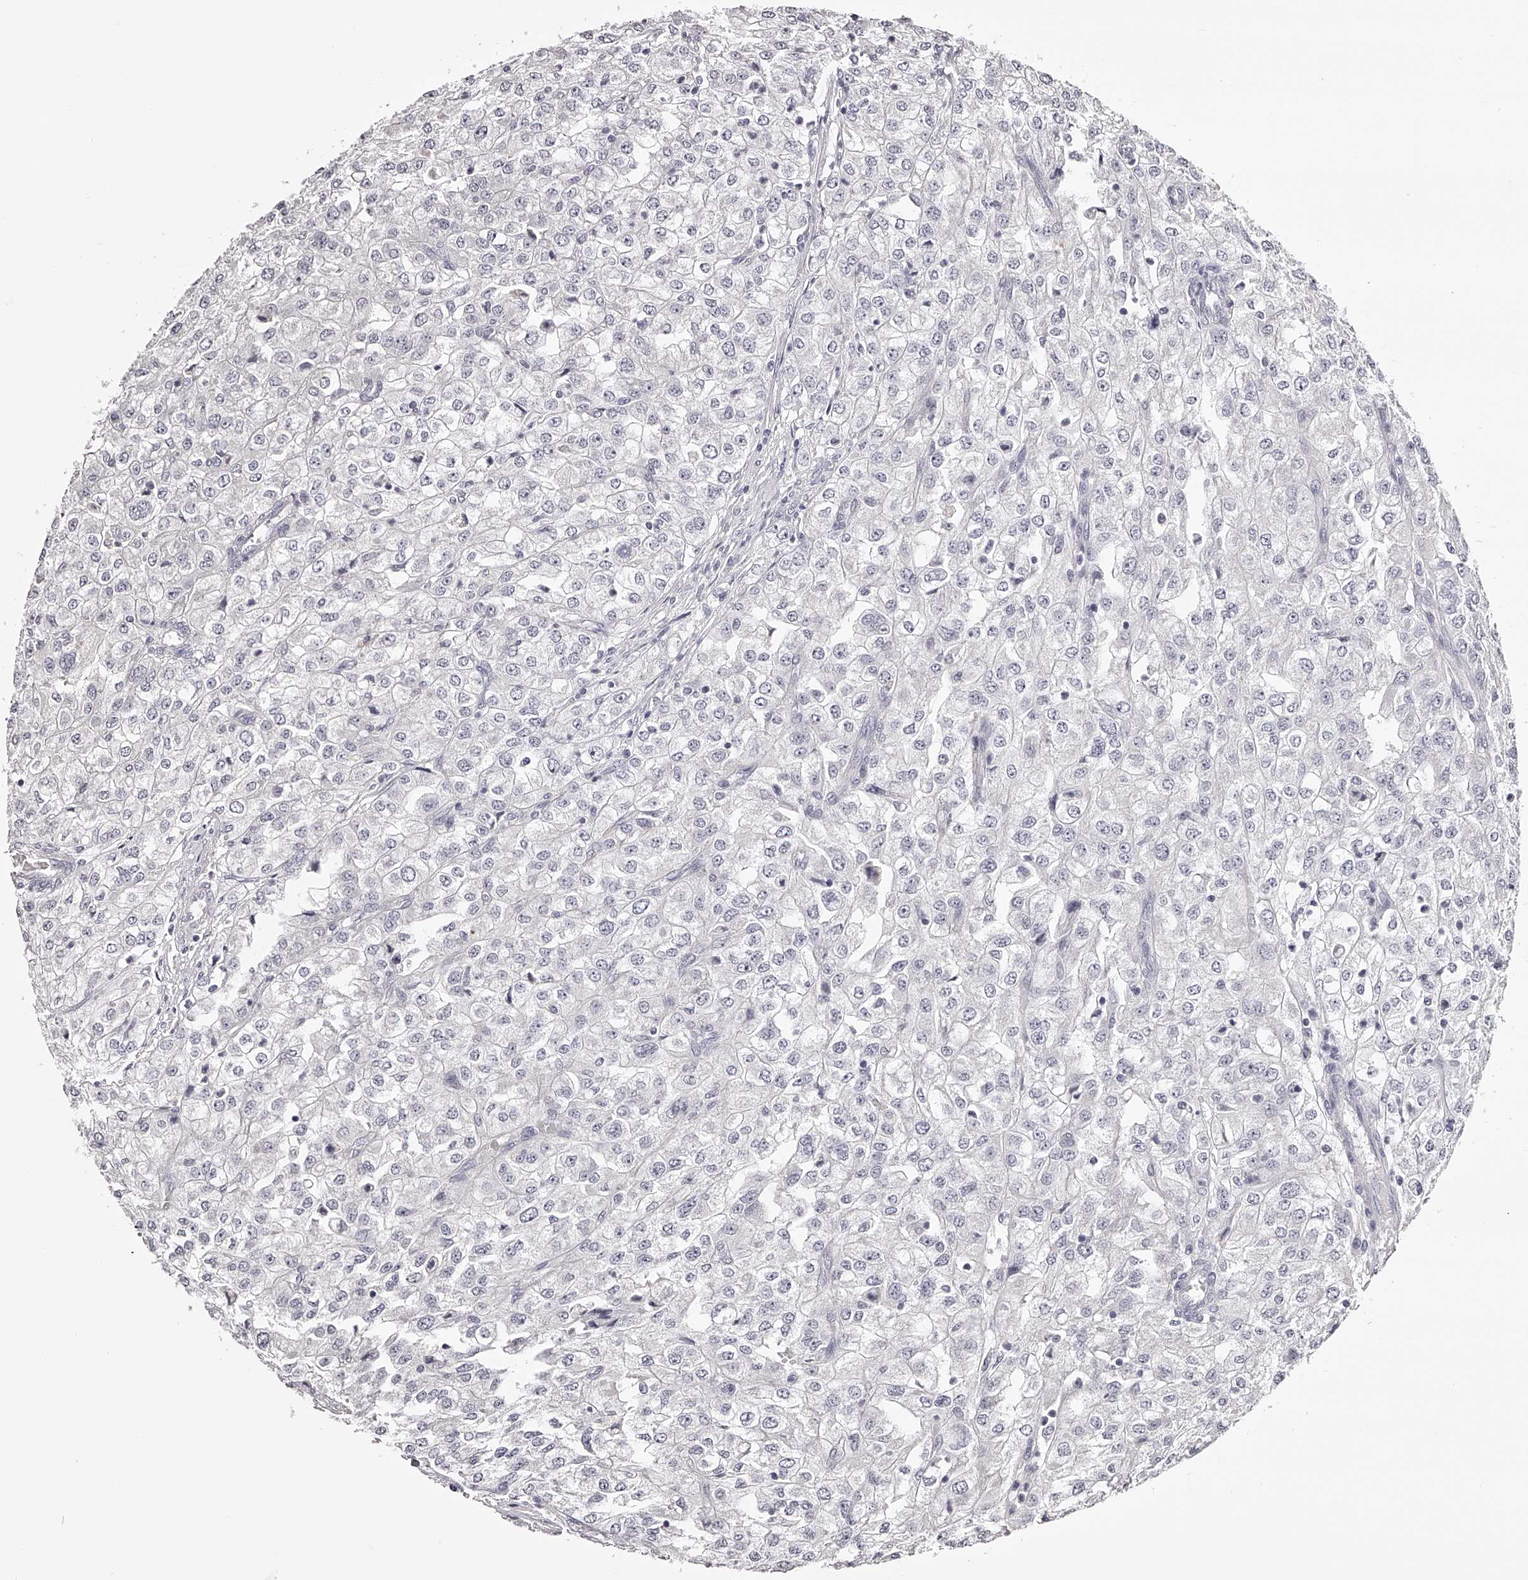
{"staining": {"intensity": "negative", "quantity": "none", "location": "none"}, "tissue": "renal cancer", "cell_type": "Tumor cells", "image_type": "cancer", "snomed": [{"axis": "morphology", "description": "Adenocarcinoma, NOS"}, {"axis": "topography", "description": "Kidney"}], "caption": "Renal cancer (adenocarcinoma) stained for a protein using immunohistochemistry (IHC) exhibits no positivity tumor cells.", "gene": "ODF2L", "patient": {"sex": "female", "age": 54}}